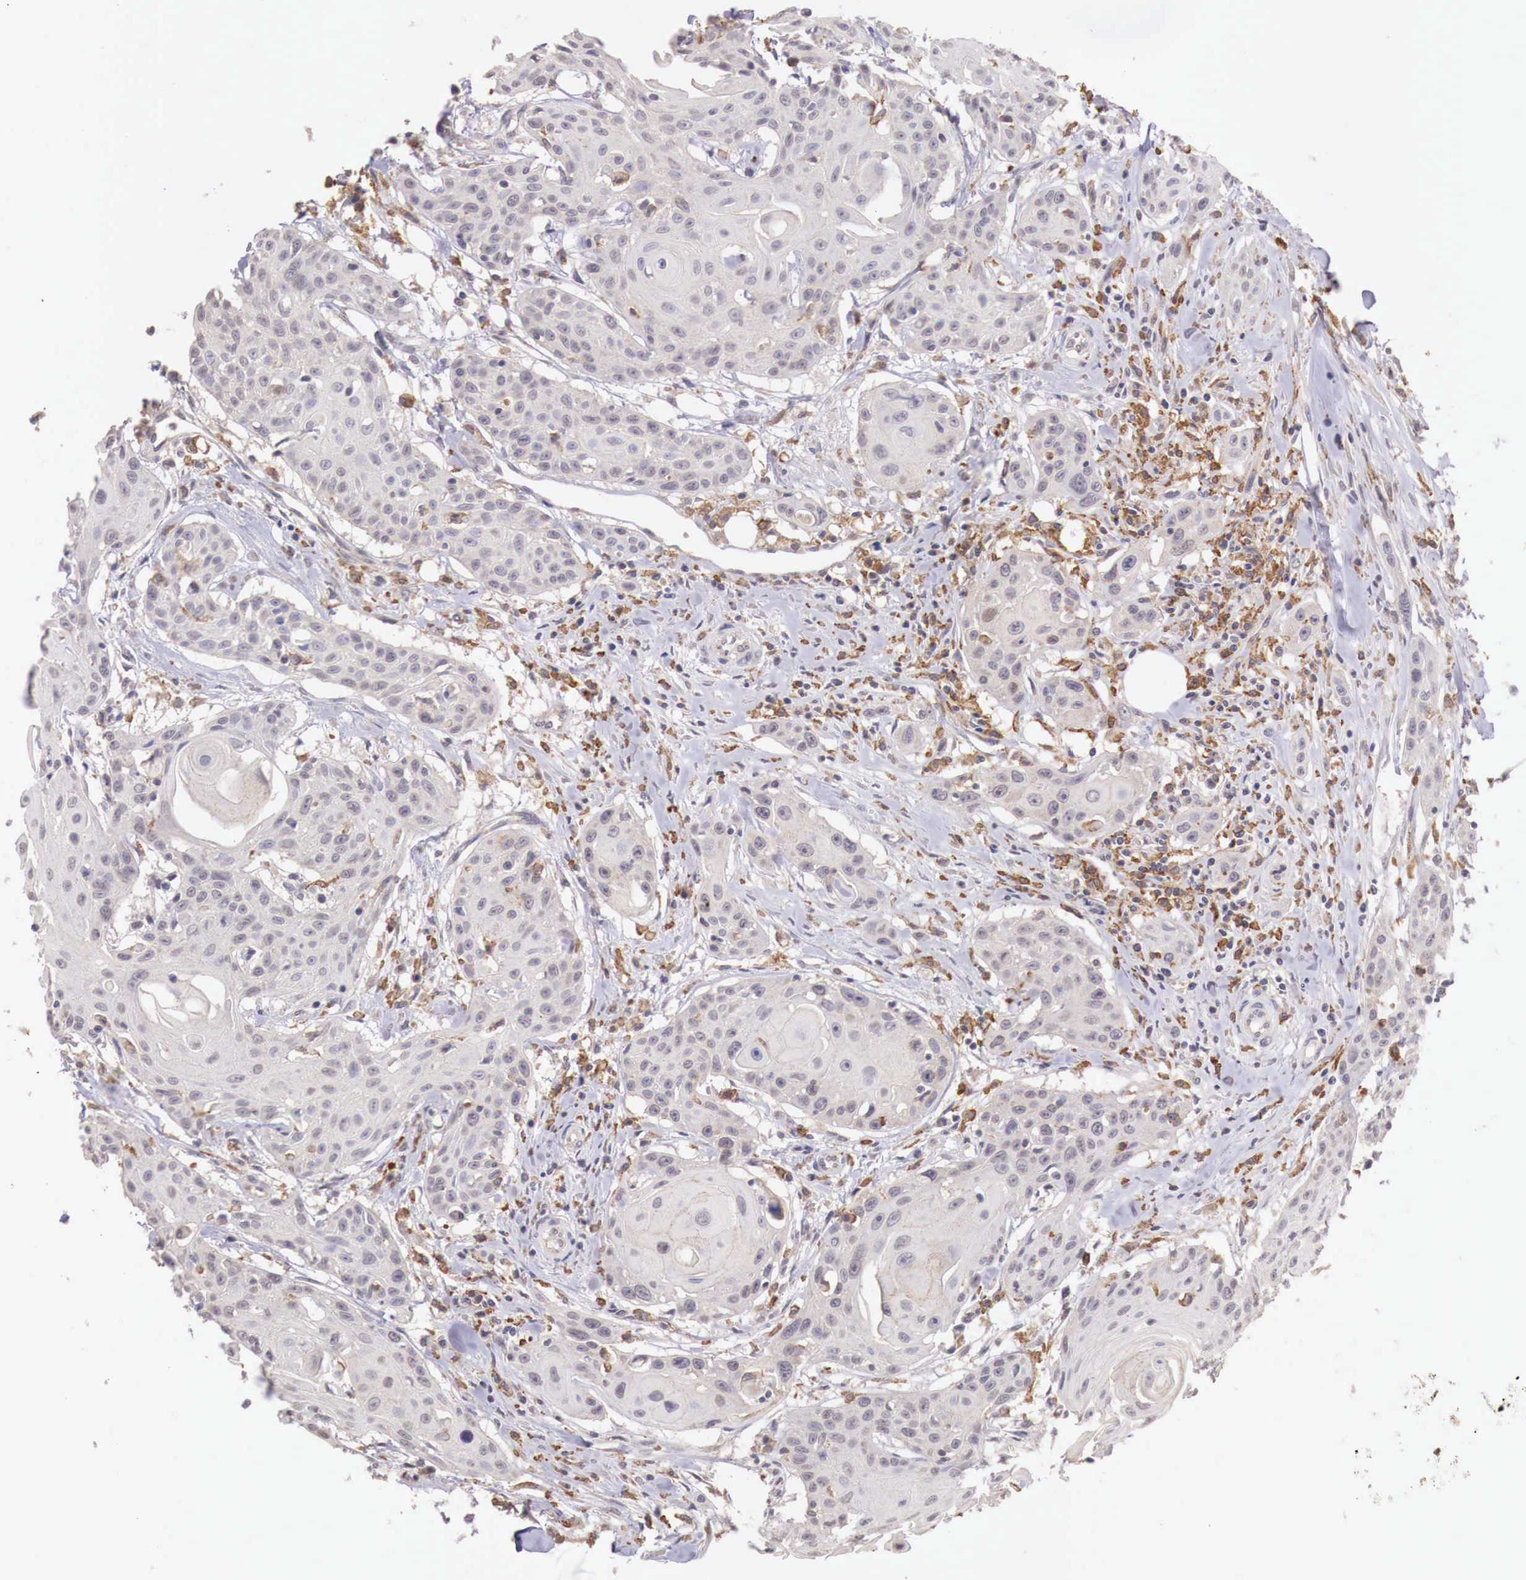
{"staining": {"intensity": "weak", "quantity": "<25%", "location": "cytoplasmic/membranous"}, "tissue": "head and neck cancer", "cell_type": "Tumor cells", "image_type": "cancer", "snomed": [{"axis": "morphology", "description": "Squamous cell carcinoma, NOS"}, {"axis": "morphology", "description": "Squamous cell carcinoma, metastatic, NOS"}, {"axis": "topography", "description": "Lymph node"}, {"axis": "topography", "description": "Salivary gland"}, {"axis": "topography", "description": "Head-Neck"}], "caption": "Immunohistochemistry histopathology image of neoplastic tissue: human head and neck cancer (squamous cell carcinoma) stained with DAB reveals no significant protein positivity in tumor cells.", "gene": "CHRDL1", "patient": {"sex": "female", "age": 74}}